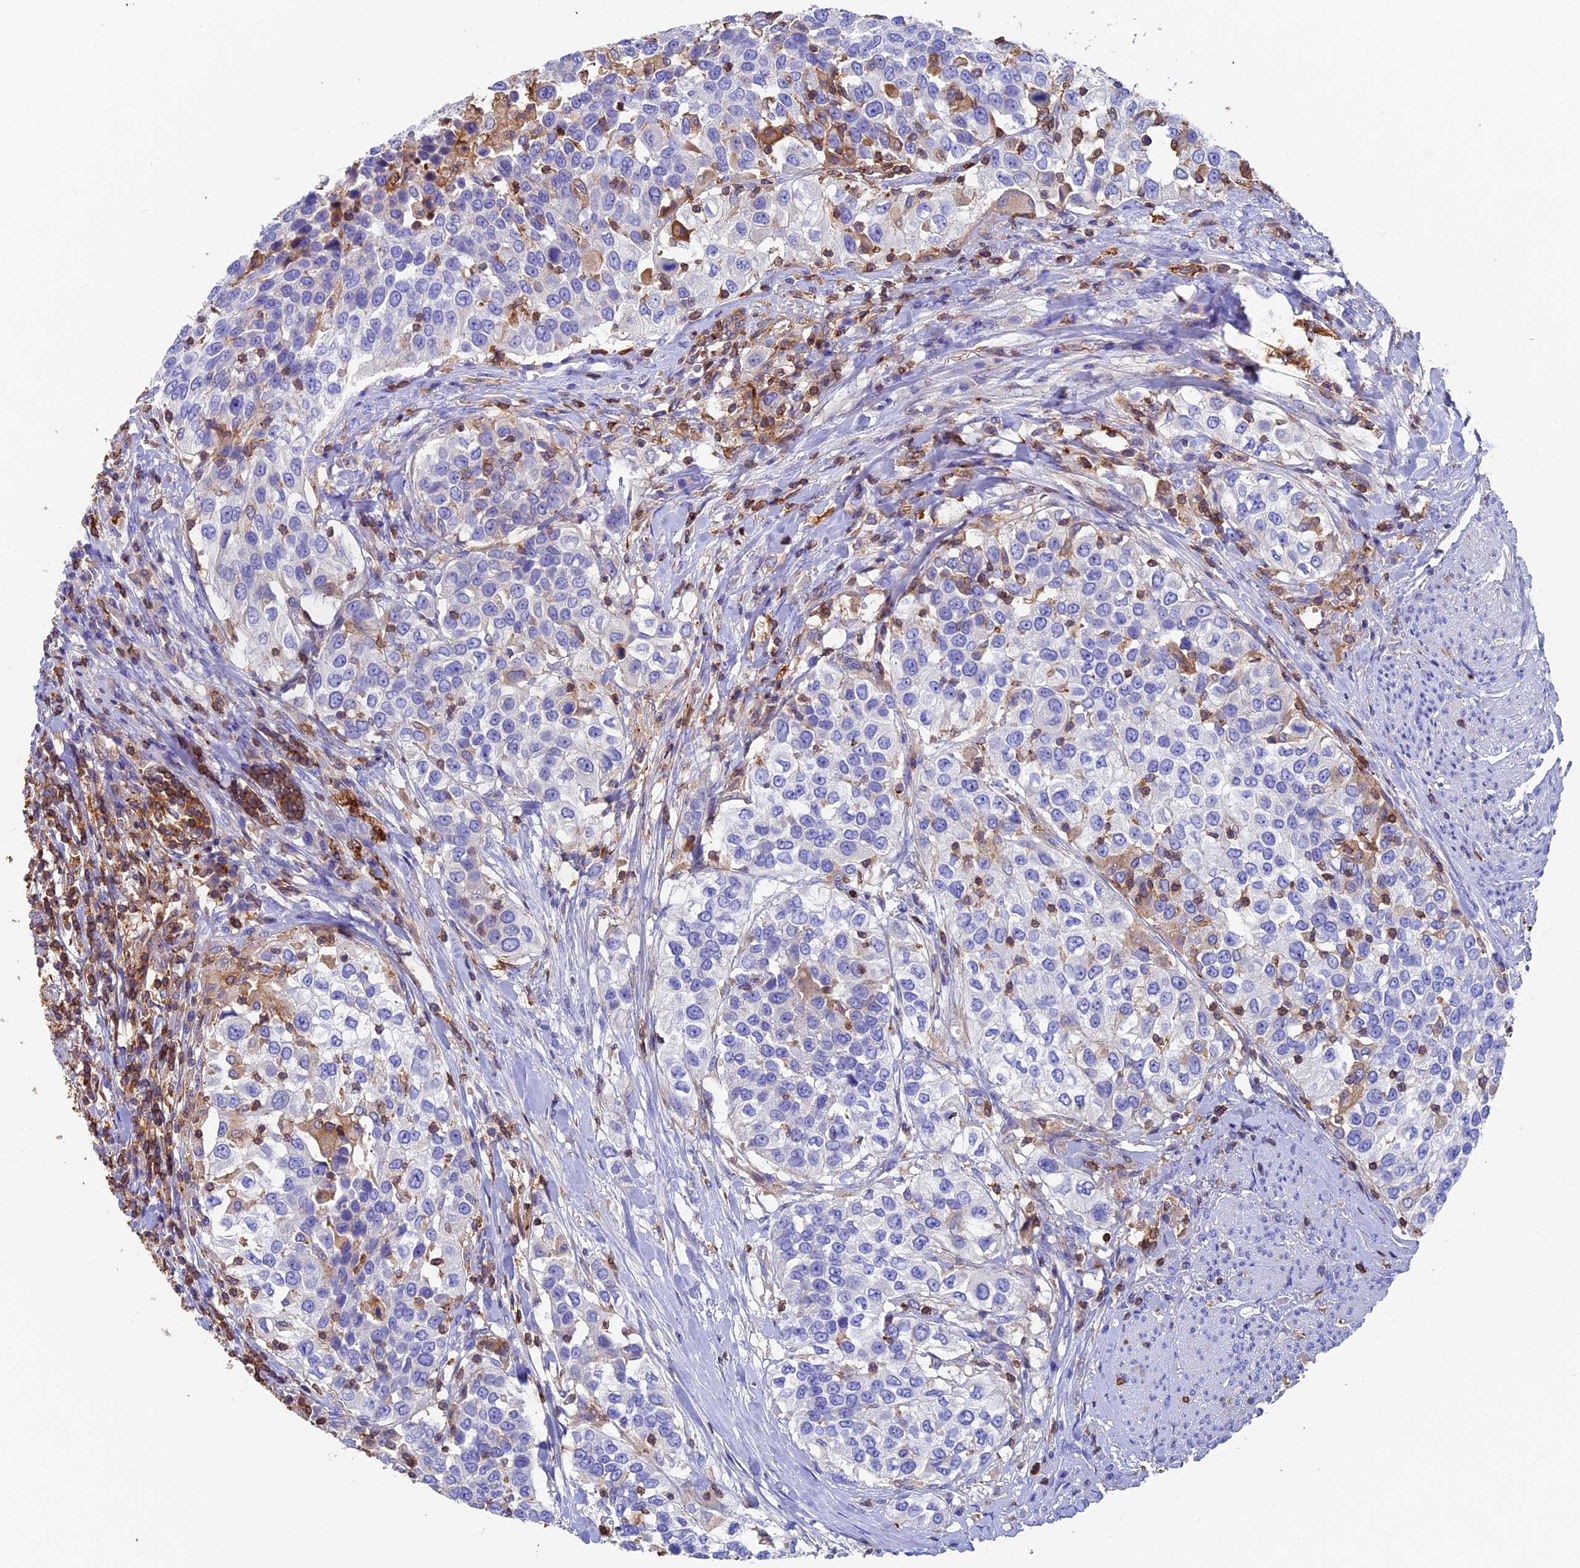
{"staining": {"intensity": "negative", "quantity": "none", "location": "none"}, "tissue": "urothelial cancer", "cell_type": "Tumor cells", "image_type": "cancer", "snomed": [{"axis": "morphology", "description": "Urothelial carcinoma, High grade"}, {"axis": "topography", "description": "Urinary bladder"}], "caption": "Photomicrograph shows no significant protein expression in tumor cells of urothelial cancer. Brightfield microscopy of immunohistochemistry (IHC) stained with DAB (brown) and hematoxylin (blue), captured at high magnification.", "gene": "ADAT1", "patient": {"sex": "female", "age": 80}}